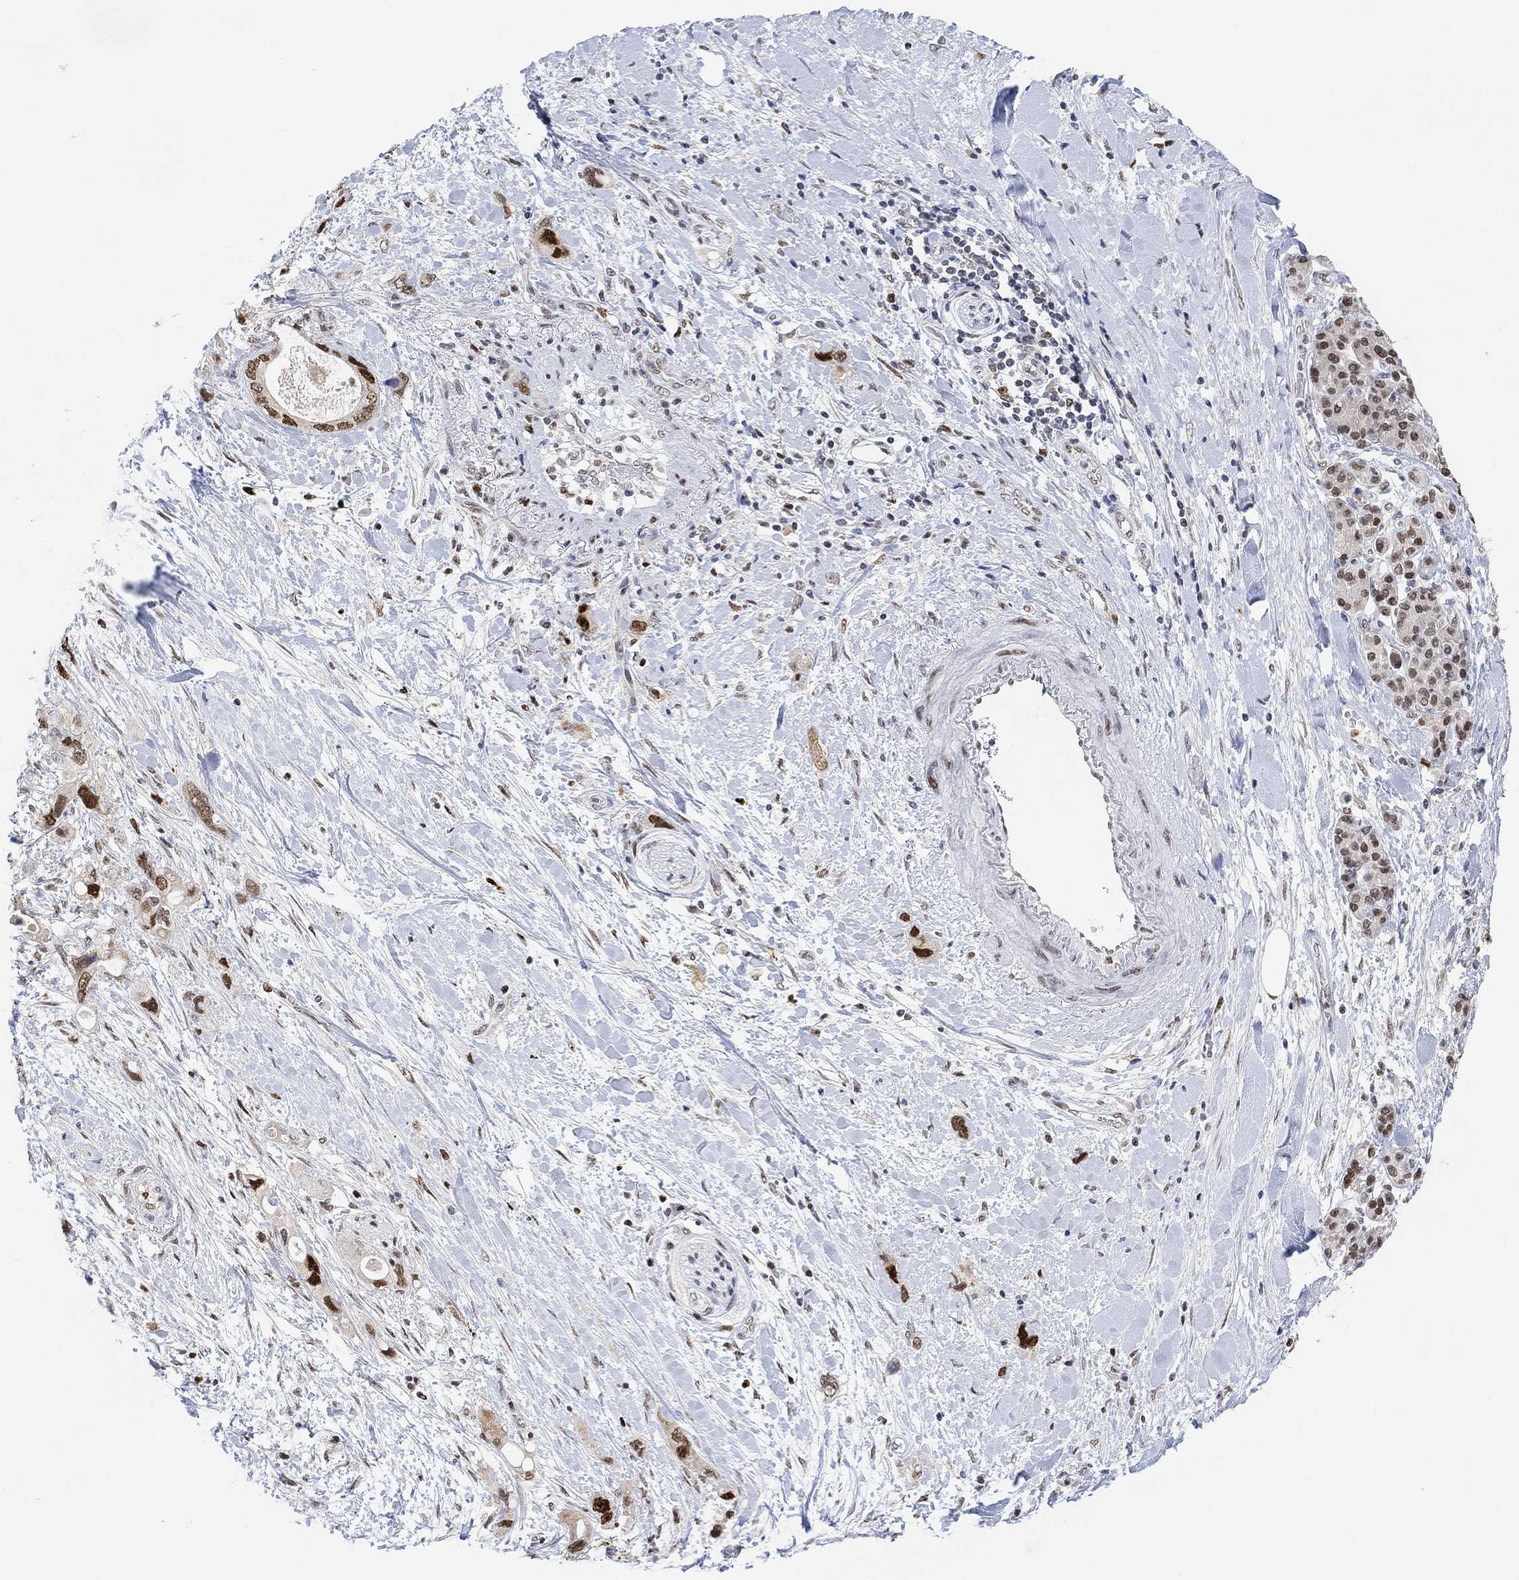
{"staining": {"intensity": "strong", "quantity": "<25%", "location": "nuclear"}, "tissue": "pancreatic cancer", "cell_type": "Tumor cells", "image_type": "cancer", "snomed": [{"axis": "morphology", "description": "Adenocarcinoma, NOS"}, {"axis": "topography", "description": "Pancreas"}], "caption": "Protein staining of pancreatic cancer (adenocarcinoma) tissue reveals strong nuclear positivity in approximately <25% of tumor cells.", "gene": "RAD54L2", "patient": {"sex": "female", "age": 56}}